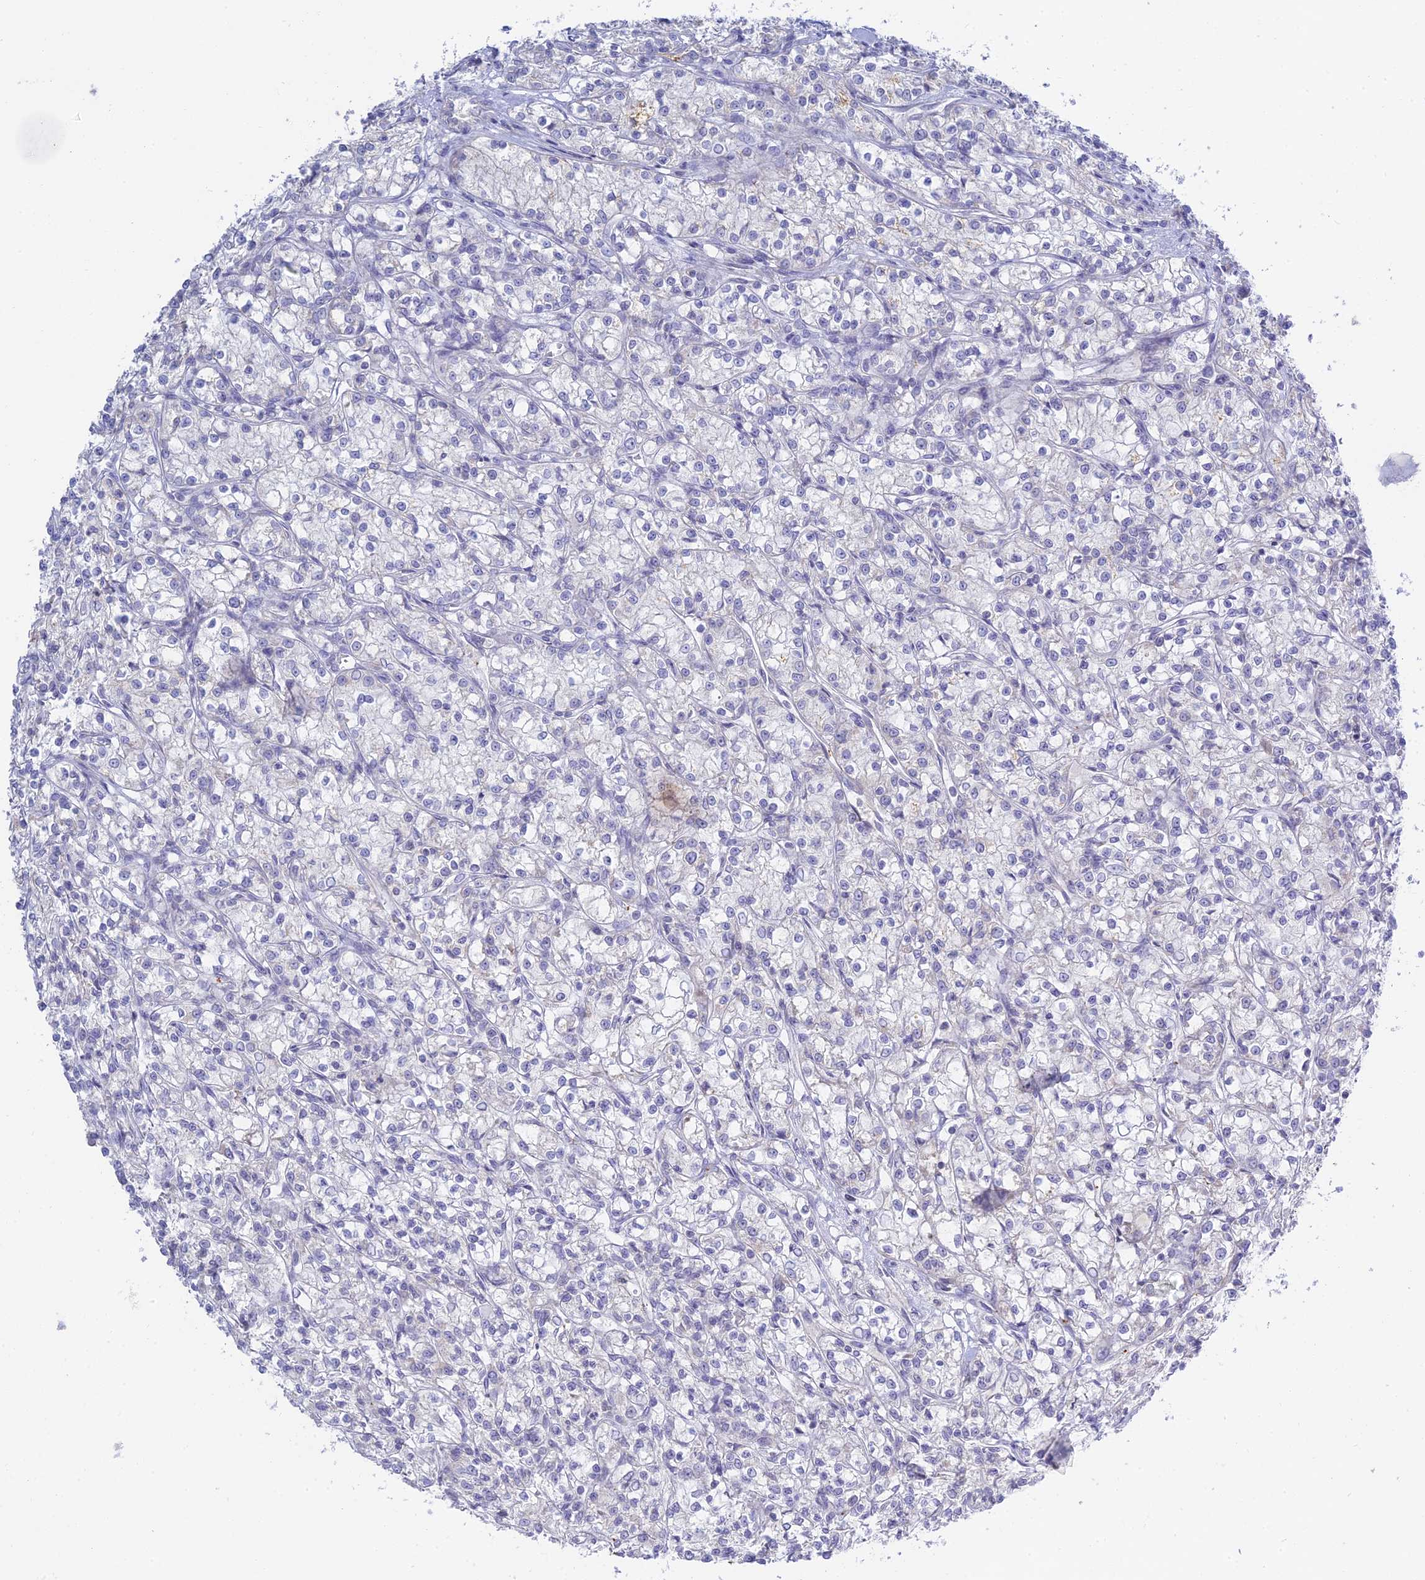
{"staining": {"intensity": "negative", "quantity": "none", "location": "none"}, "tissue": "renal cancer", "cell_type": "Tumor cells", "image_type": "cancer", "snomed": [{"axis": "morphology", "description": "Adenocarcinoma, NOS"}, {"axis": "topography", "description": "Kidney"}], "caption": "Immunohistochemistry (IHC) histopathology image of neoplastic tissue: adenocarcinoma (renal) stained with DAB reveals no significant protein staining in tumor cells. (DAB (3,3'-diaminobenzidine) immunohistochemistry (IHC) visualized using brightfield microscopy, high magnification).", "gene": "TMEM40", "patient": {"sex": "female", "age": 59}}